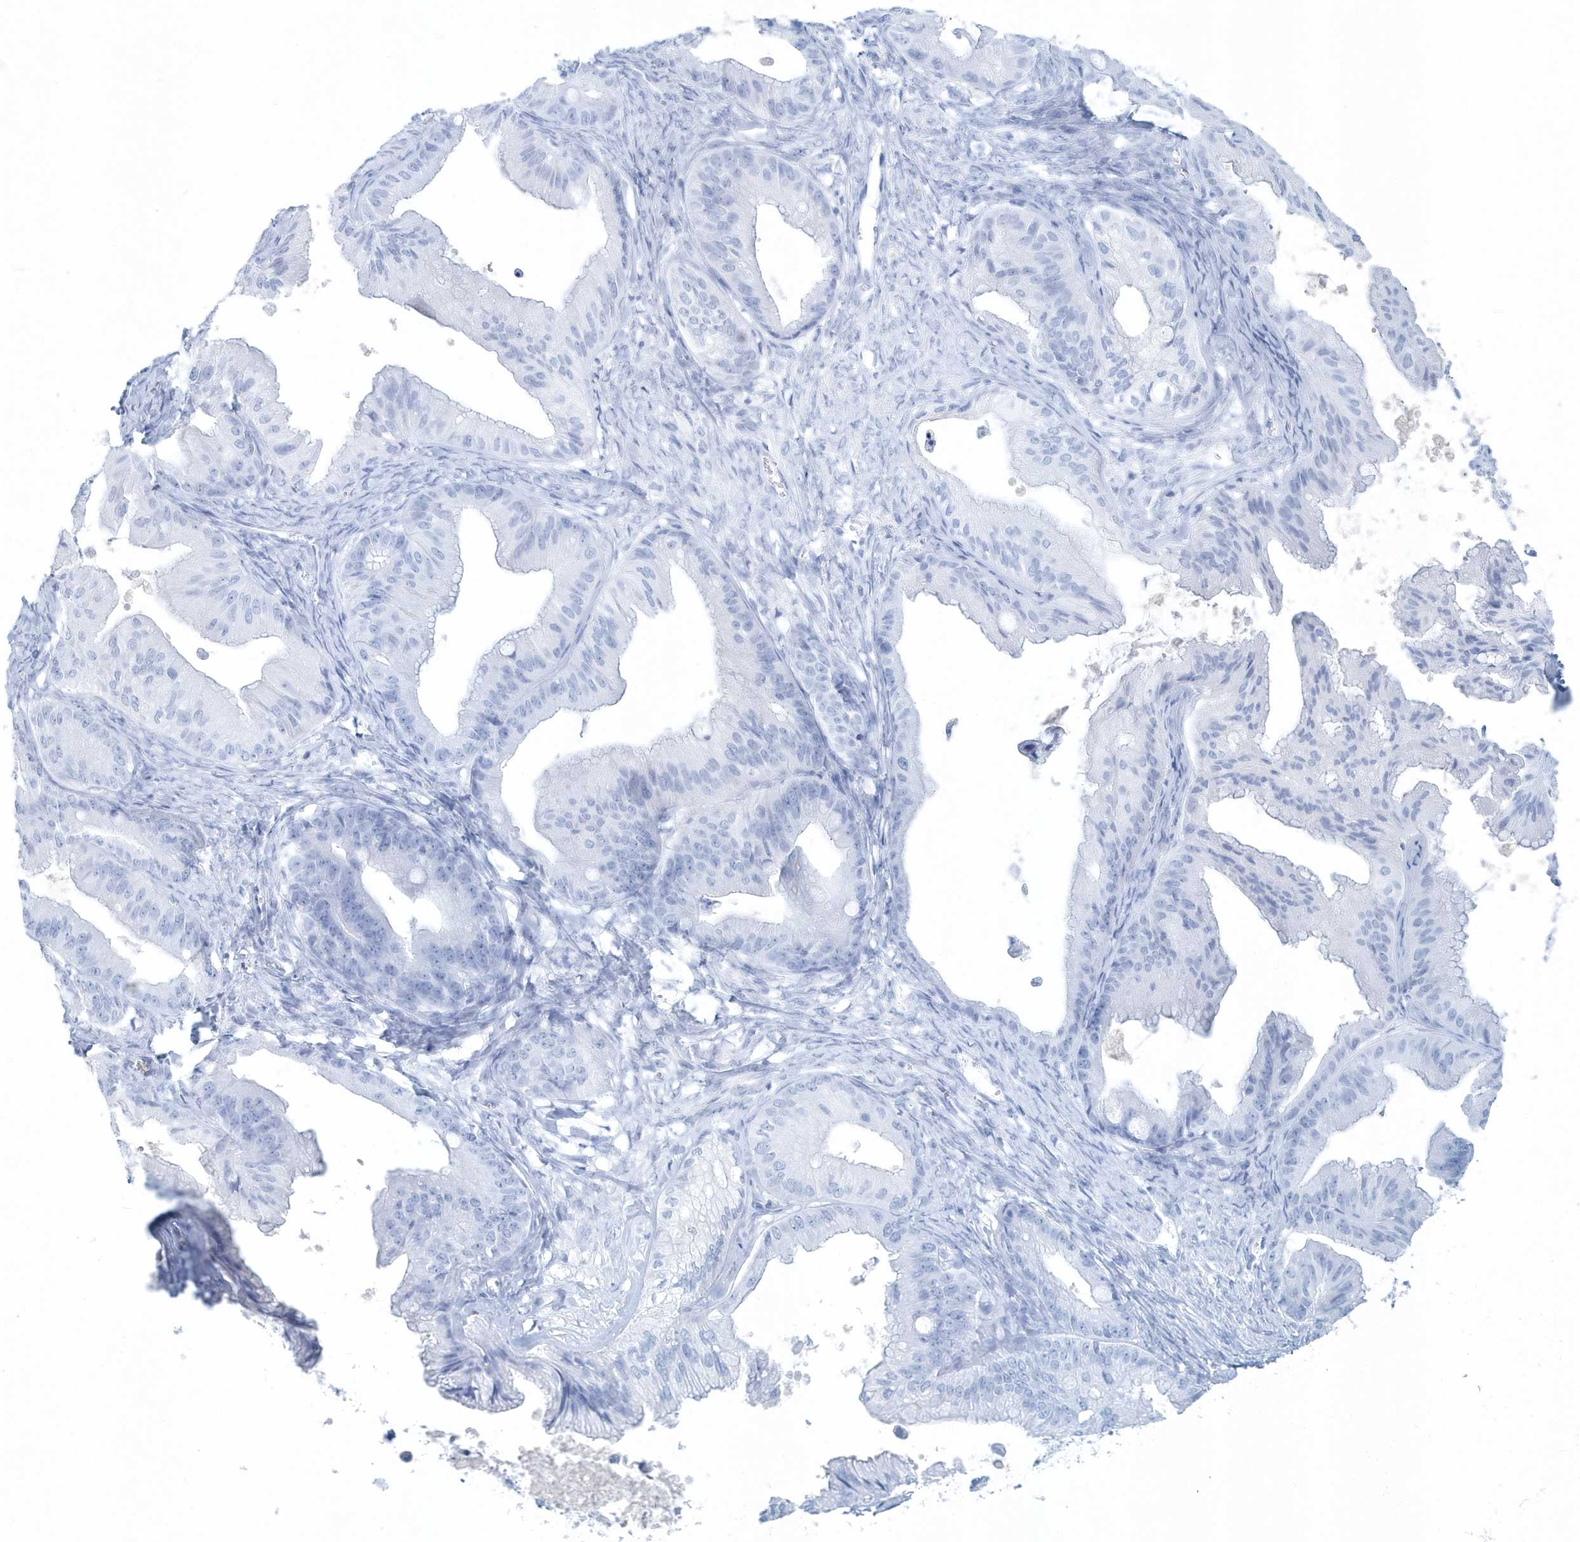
{"staining": {"intensity": "negative", "quantity": "none", "location": "none"}, "tissue": "ovarian cancer", "cell_type": "Tumor cells", "image_type": "cancer", "snomed": [{"axis": "morphology", "description": "Cystadenocarcinoma, mucinous, NOS"}, {"axis": "topography", "description": "Ovary"}], "caption": "Micrograph shows no protein positivity in tumor cells of mucinous cystadenocarcinoma (ovarian) tissue. (Brightfield microscopy of DAB (3,3'-diaminobenzidine) IHC at high magnification).", "gene": "PTPRO", "patient": {"sex": "female", "age": 71}}